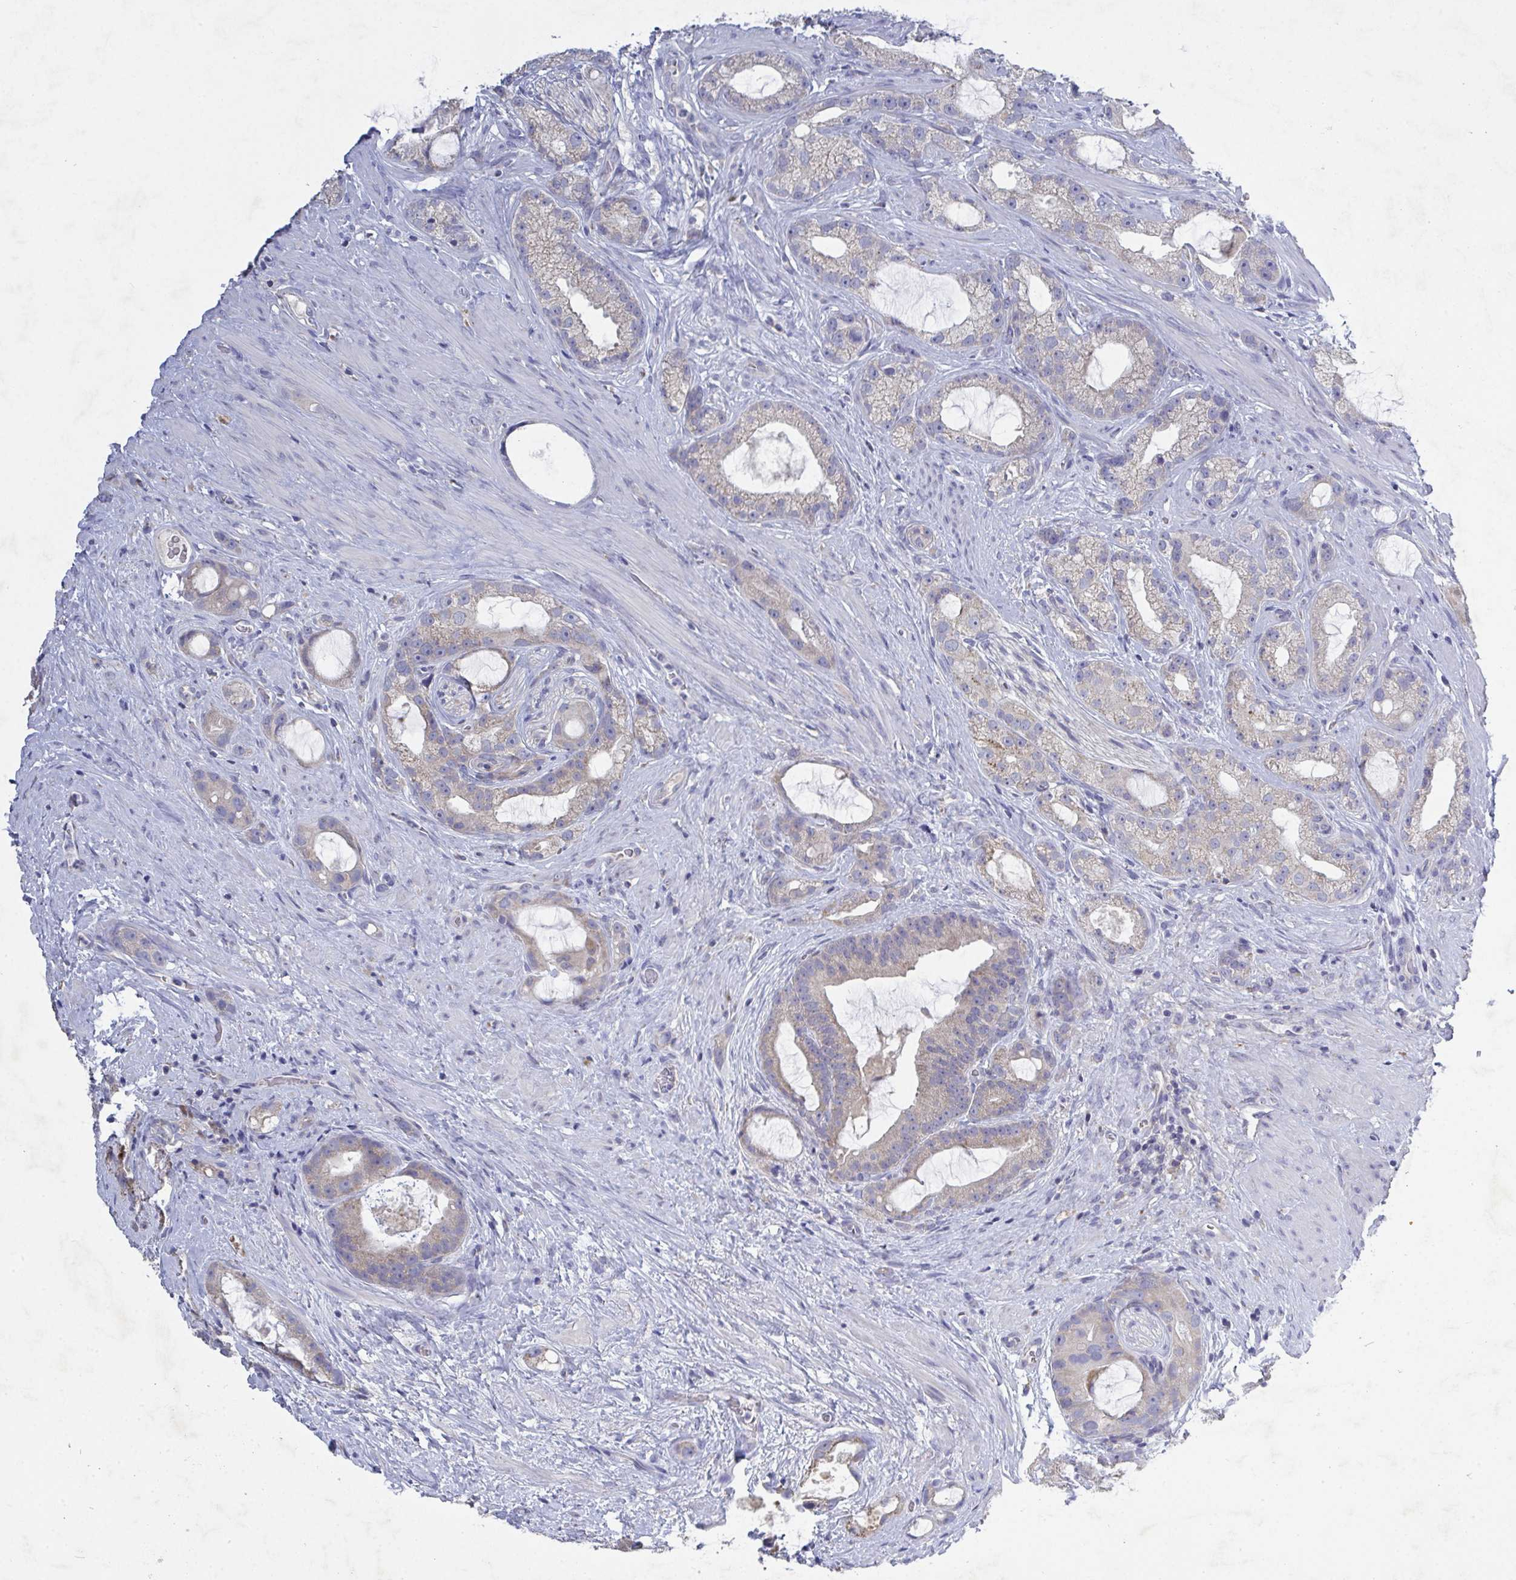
{"staining": {"intensity": "strong", "quantity": "<25%", "location": "cytoplasmic/membranous"}, "tissue": "prostate cancer", "cell_type": "Tumor cells", "image_type": "cancer", "snomed": [{"axis": "morphology", "description": "Adenocarcinoma, High grade"}, {"axis": "topography", "description": "Prostate"}], "caption": "A high-resolution image shows IHC staining of adenocarcinoma (high-grade) (prostate), which reveals strong cytoplasmic/membranous staining in about <25% of tumor cells.", "gene": "GALNT13", "patient": {"sex": "male", "age": 65}}